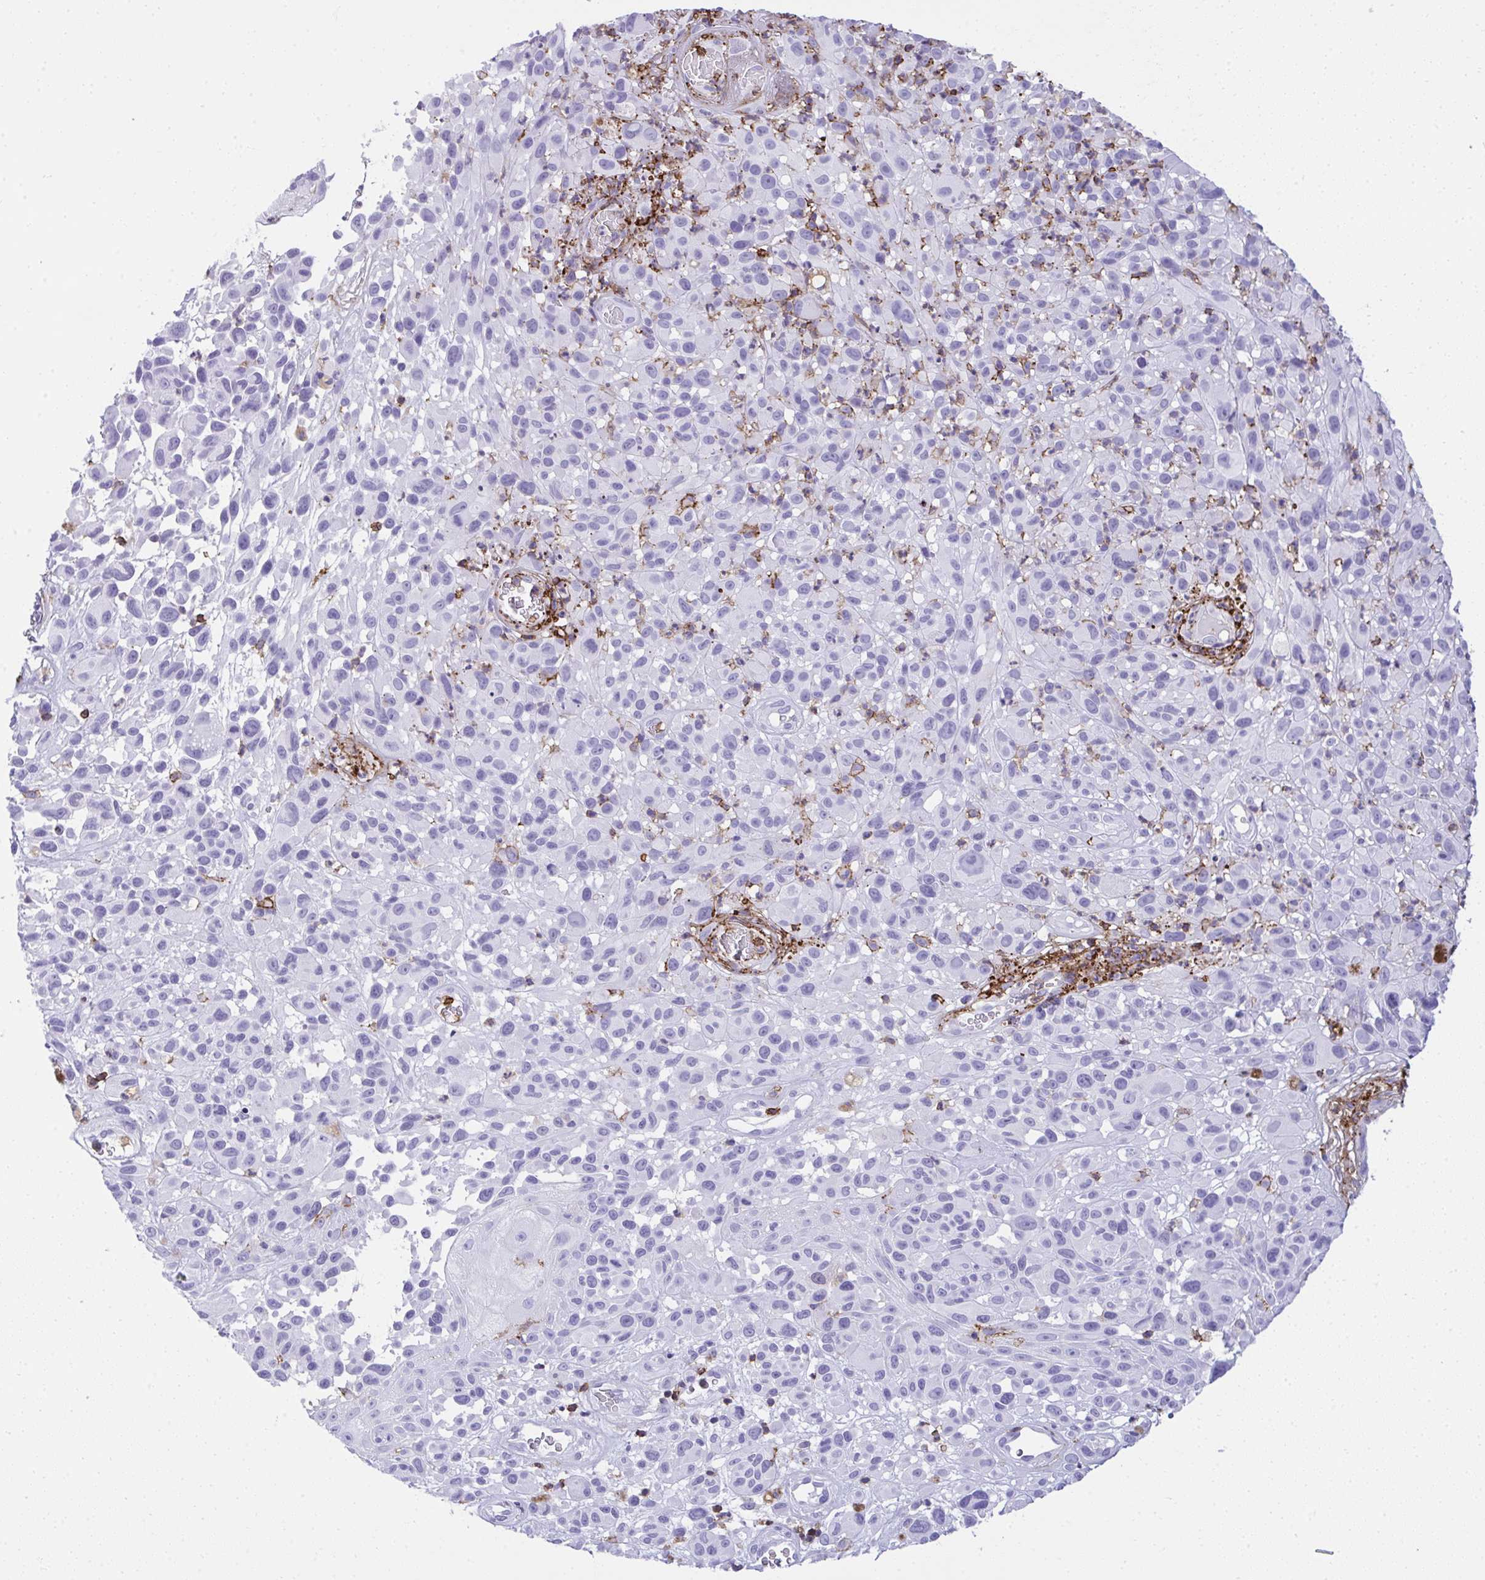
{"staining": {"intensity": "negative", "quantity": "none", "location": "none"}, "tissue": "melanoma", "cell_type": "Tumor cells", "image_type": "cancer", "snomed": [{"axis": "morphology", "description": "Malignant melanoma, NOS"}, {"axis": "topography", "description": "Skin"}], "caption": "Immunohistochemistry histopathology image of neoplastic tissue: melanoma stained with DAB (3,3'-diaminobenzidine) reveals no significant protein expression in tumor cells.", "gene": "SPN", "patient": {"sex": "male", "age": 68}}